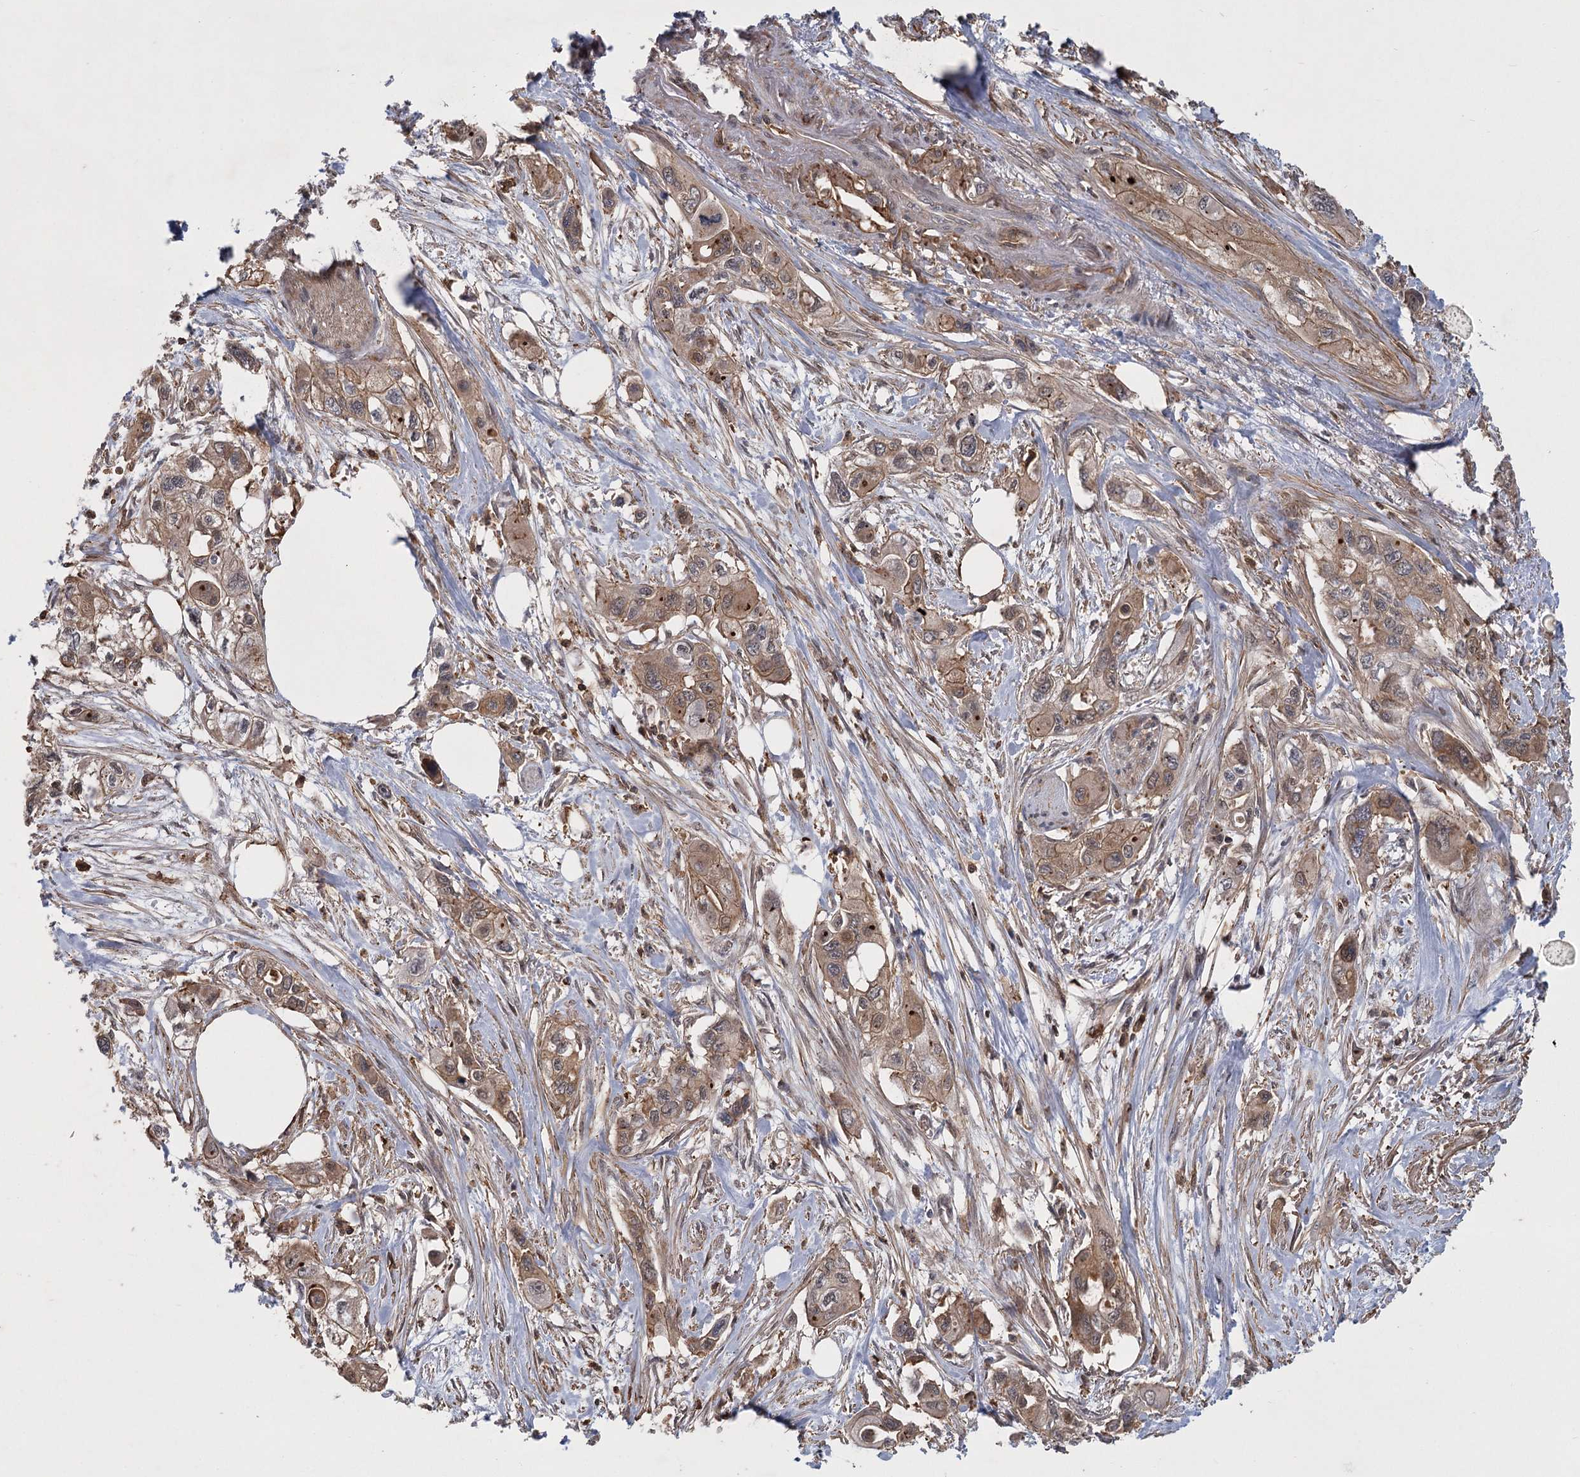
{"staining": {"intensity": "moderate", "quantity": "25%-75%", "location": "cytoplasmic/membranous"}, "tissue": "pancreatic cancer", "cell_type": "Tumor cells", "image_type": "cancer", "snomed": [{"axis": "morphology", "description": "Adenocarcinoma, NOS"}, {"axis": "topography", "description": "Pancreas"}], "caption": "IHC staining of adenocarcinoma (pancreatic), which exhibits medium levels of moderate cytoplasmic/membranous expression in about 25%-75% of tumor cells indicating moderate cytoplasmic/membranous protein expression. The staining was performed using DAB (3,3'-diaminobenzidine) (brown) for protein detection and nuclei were counterstained in hematoxylin (blue).", "gene": "MEPE", "patient": {"sex": "male", "age": 75}}